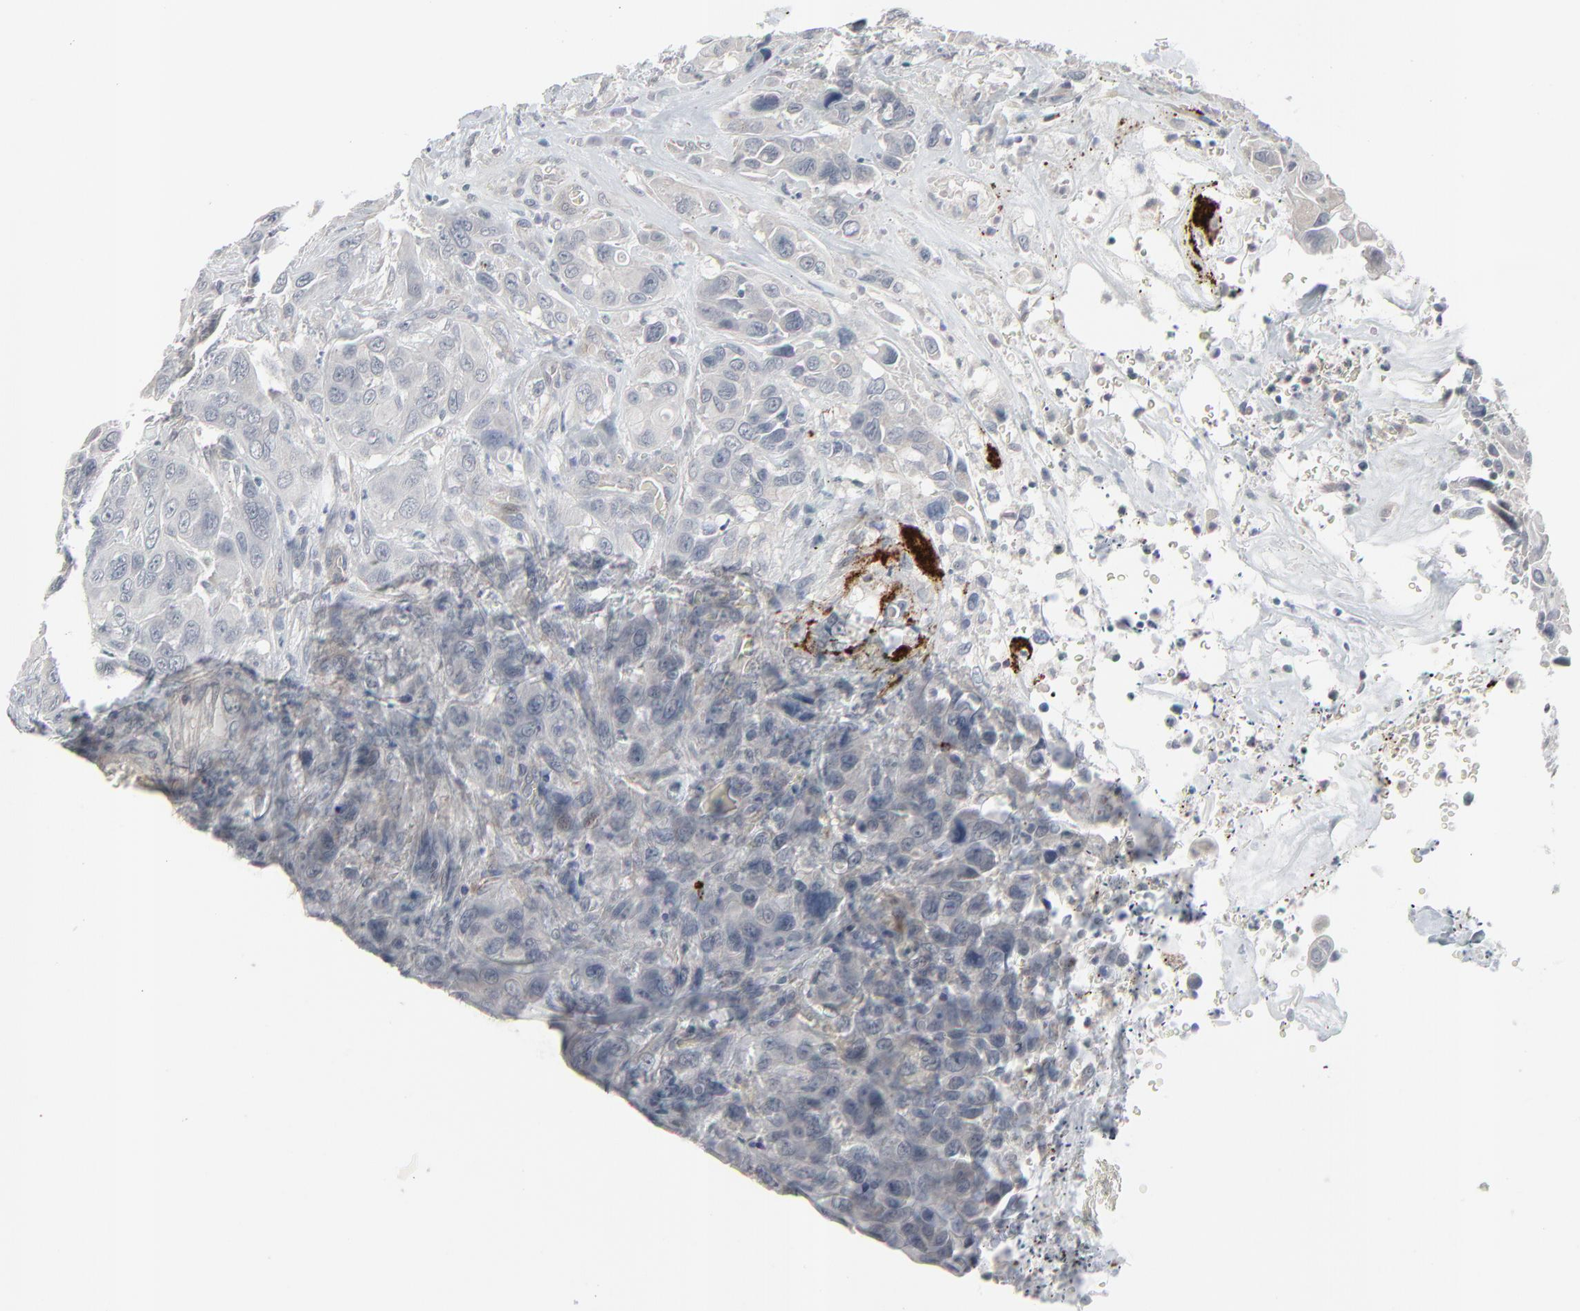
{"staining": {"intensity": "negative", "quantity": "none", "location": "none"}, "tissue": "urothelial cancer", "cell_type": "Tumor cells", "image_type": "cancer", "snomed": [{"axis": "morphology", "description": "Urothelial carcinoma, High grade"}, {"axis": "topography", "description": "Urinary bladder"}], "caption": "Urothelial carcinoma (high-grade) was stained to show a protein in brown. There is no significant staining in tumor cells.", "gene": "NEUROD1", "patient": {"sex": "male", "age": 73}}